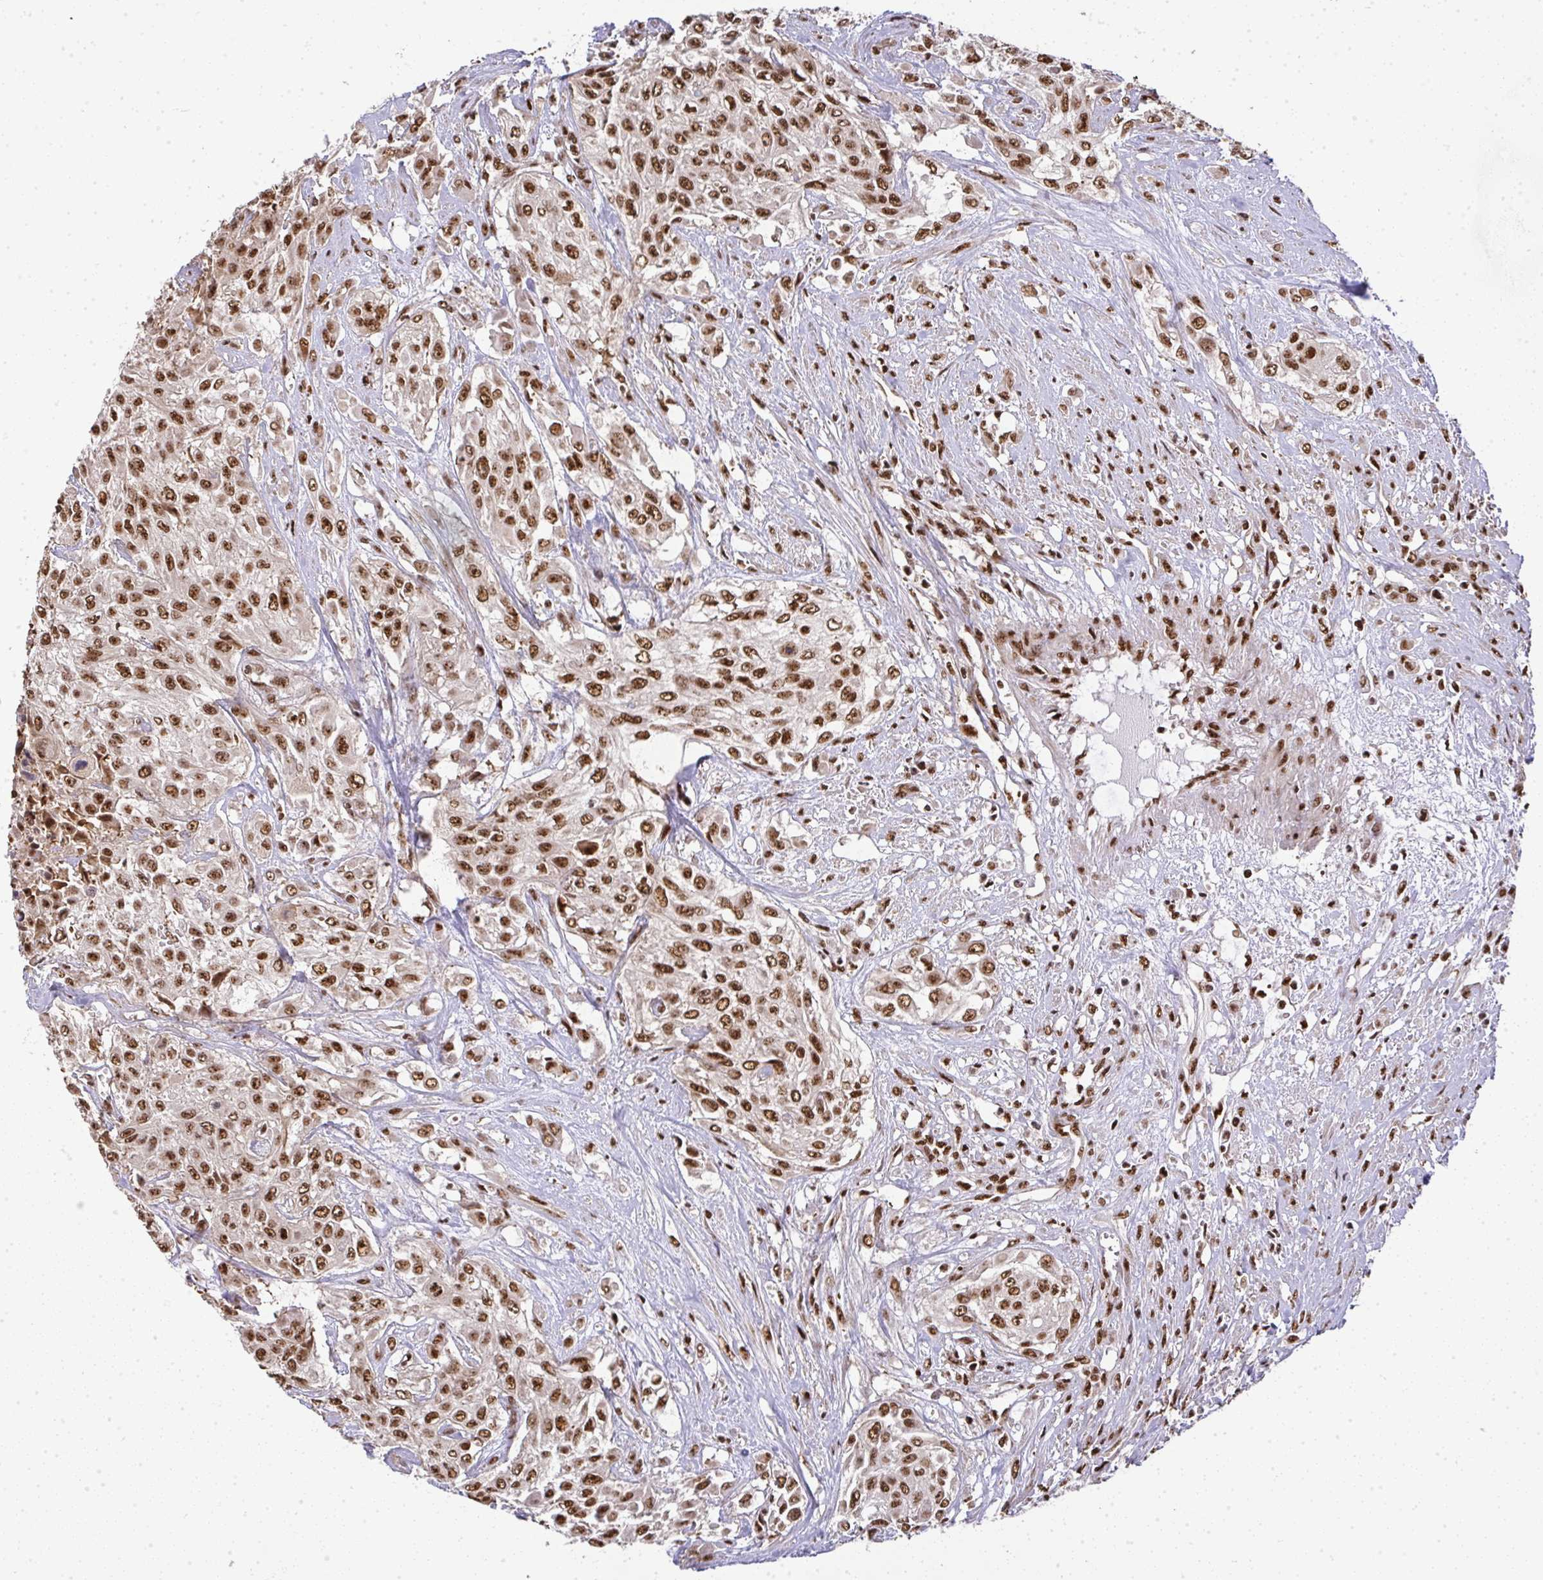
{"staining": {"intensity": "moderate", "quantity": ">75%", "location": "nuclear"}, "tissue": "urothelial cancer", "cell_type": "Tumor cells", "image_type": "cancer", "snomed": [{"axis": "morphology", "description": "Urothelial carcinoma, High grade"}, {"axis": "topography", "description": "Urinary bladder"}], "caption": "Immunohistochemistry (DAB) staining of urothelial carcinoma (high-grade) displays moderate nuclear protein expression in about >75% of tumor cells. Nuclei are stained in blue.", "gene": "U2AF1", "patient": {"sex": "male", "age": 57}}